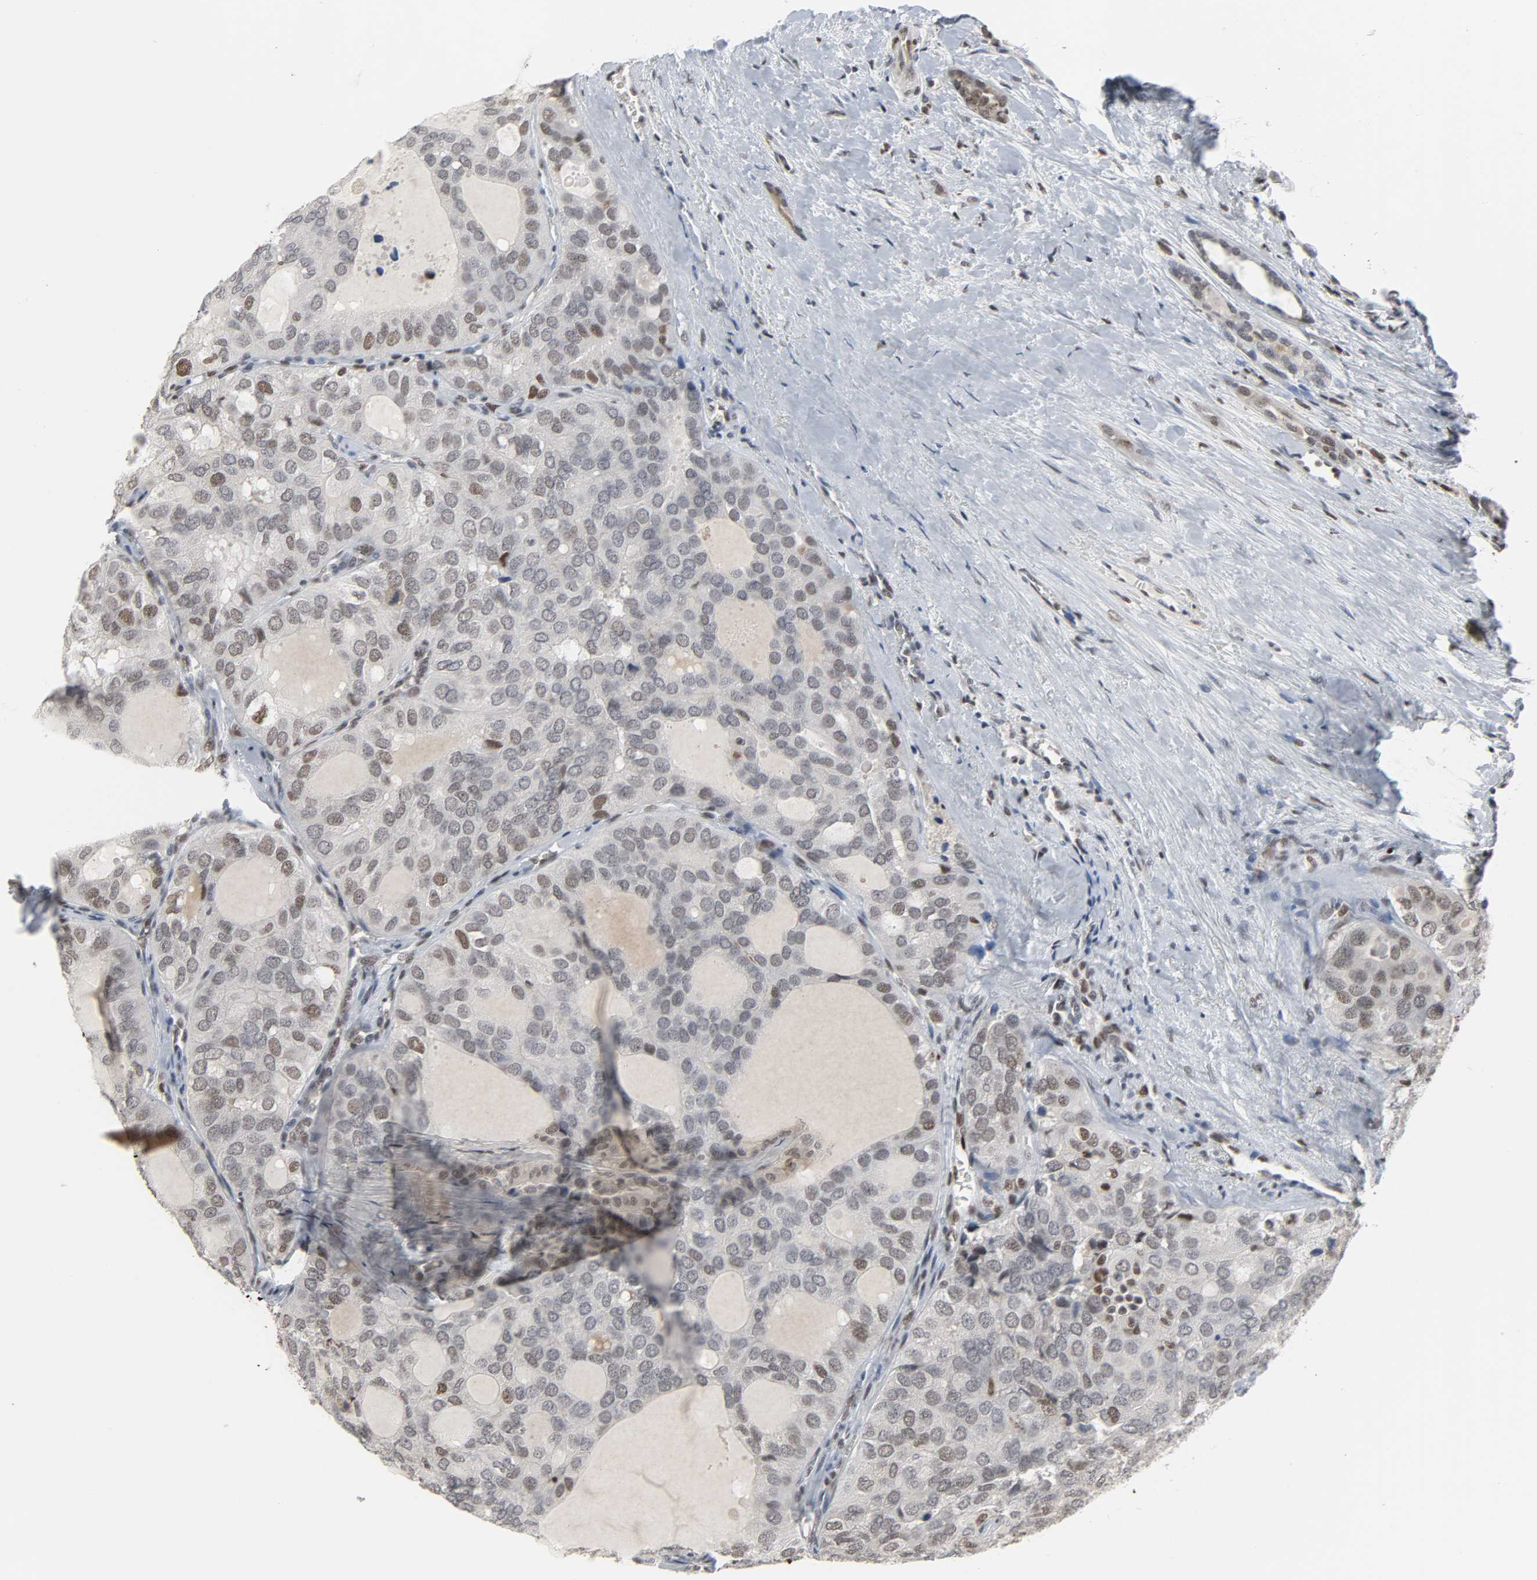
{"staining": {"intensity": "weak", "quantity": "<25%", "location": "nuclear"}, "tissue": "thyroid cancer", "cell_type": "Tumor cells", "image_type": "cancer", "snomed": [{"axis": "morphology", "description": "Follicular adenoma carcinoma, NOS"}, {"axis": "topography", "description": "Thyroid gland"}], "caption": "High magnification brightfield microscopy of thyroid cancer stained with DAB (3,3'-diaminobenzidine) (brown) and counterstained with hematoxylin (blue): tumor cells show no significant positivity.", "gene": "DAZAP1", "patient": {"sex": "male", "age": 75}}